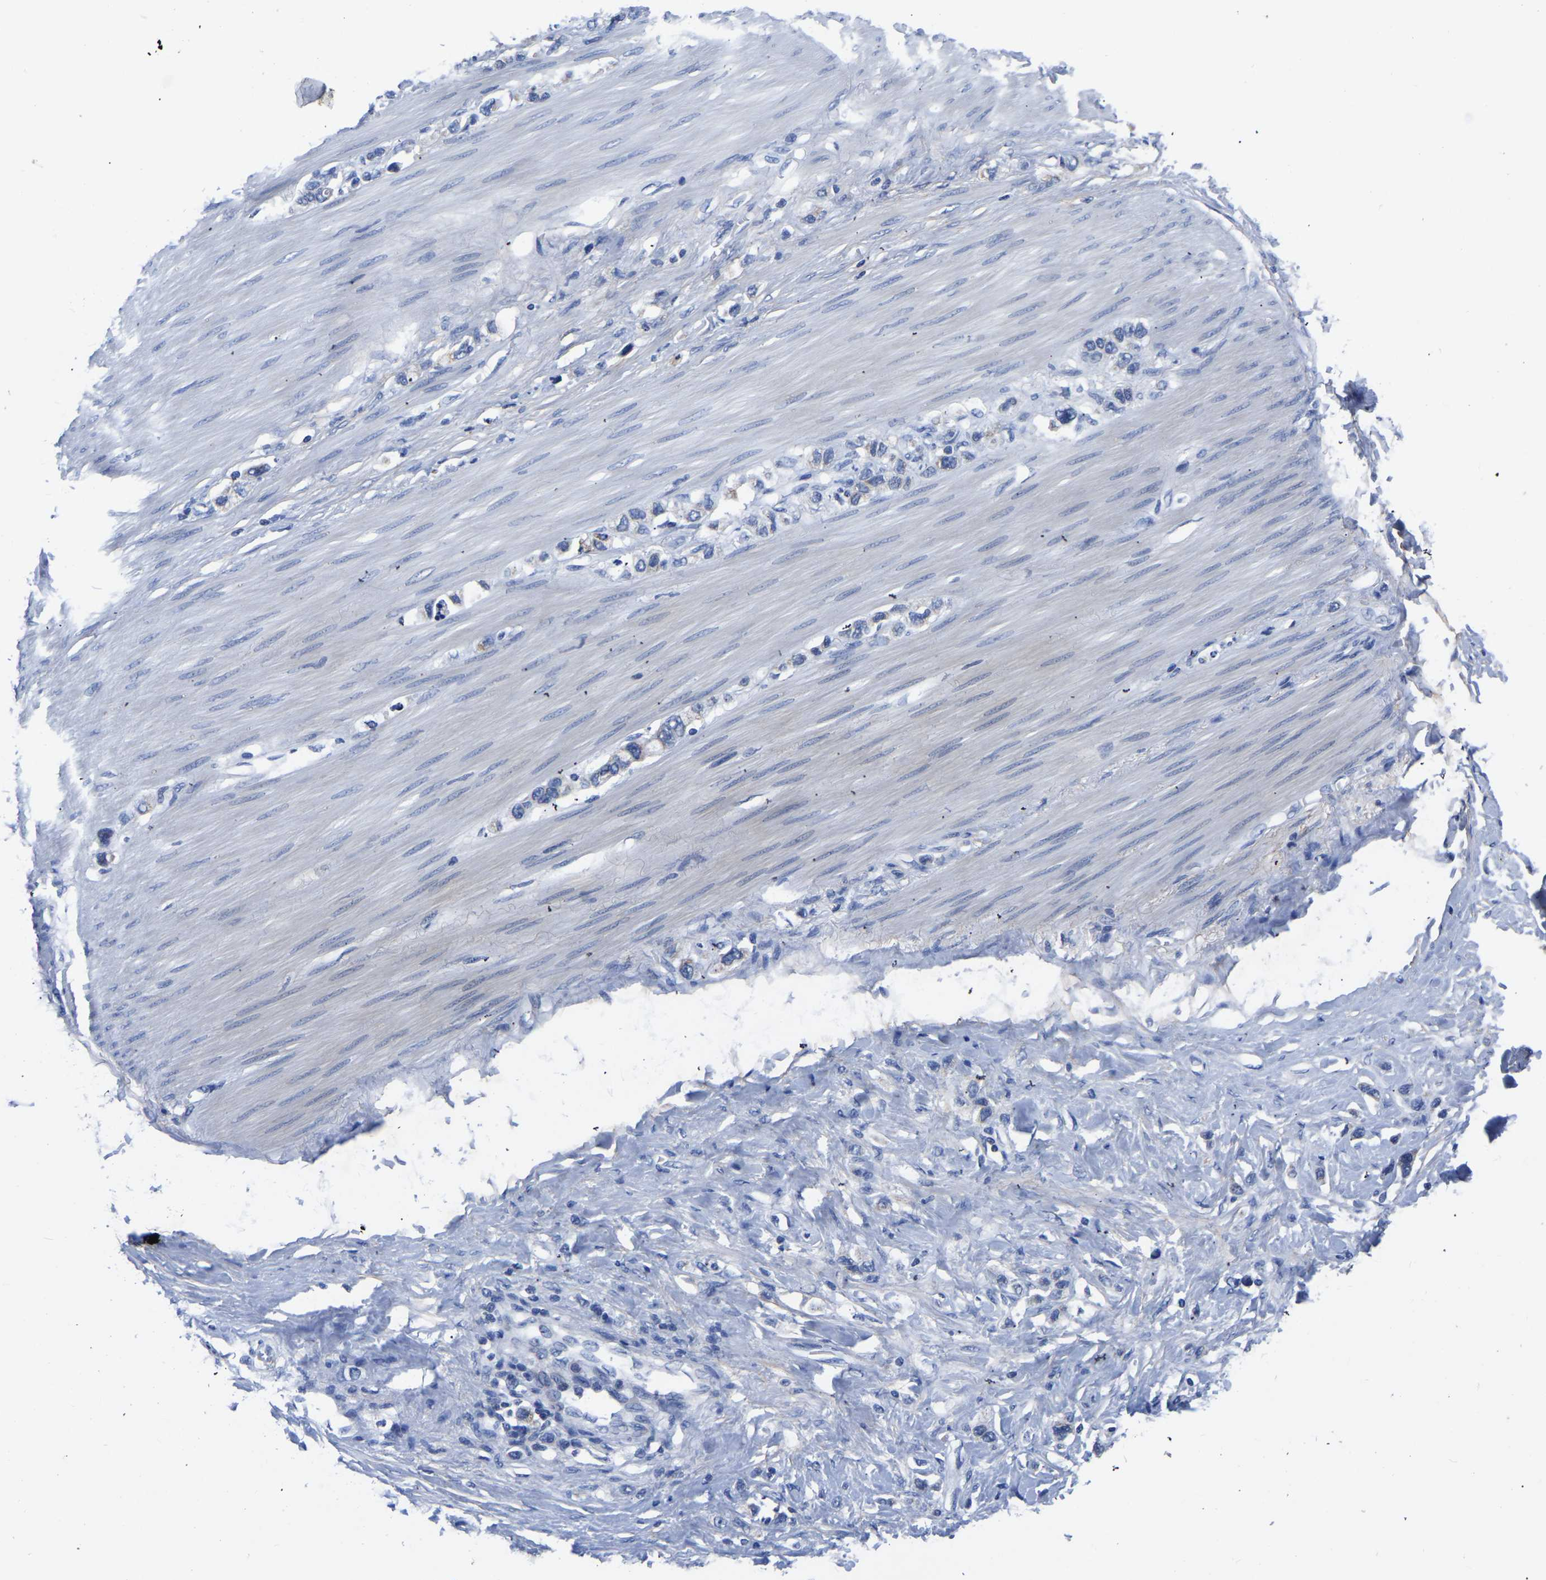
{"staining": {"intensity": "negative", "quantity": "none", "location": "none"}, "tissue": "stomach cancer", "cell_type": "Tumor cells", "image_type": "cancer", "snomed": [{"axis": "morphology", "description": "Adenocarcinoma, NOS"}, {"axis": "topography", "description": "Stomach"}], "caption": "Immunohistochemistry (IHC) histopathology image of stomach cancer (adenocarcinoma) stained for a protein (brown), which displays no expression in tumor cells.", "gene": "FGD5", "patient": {"sex": "female", "age": 65}}